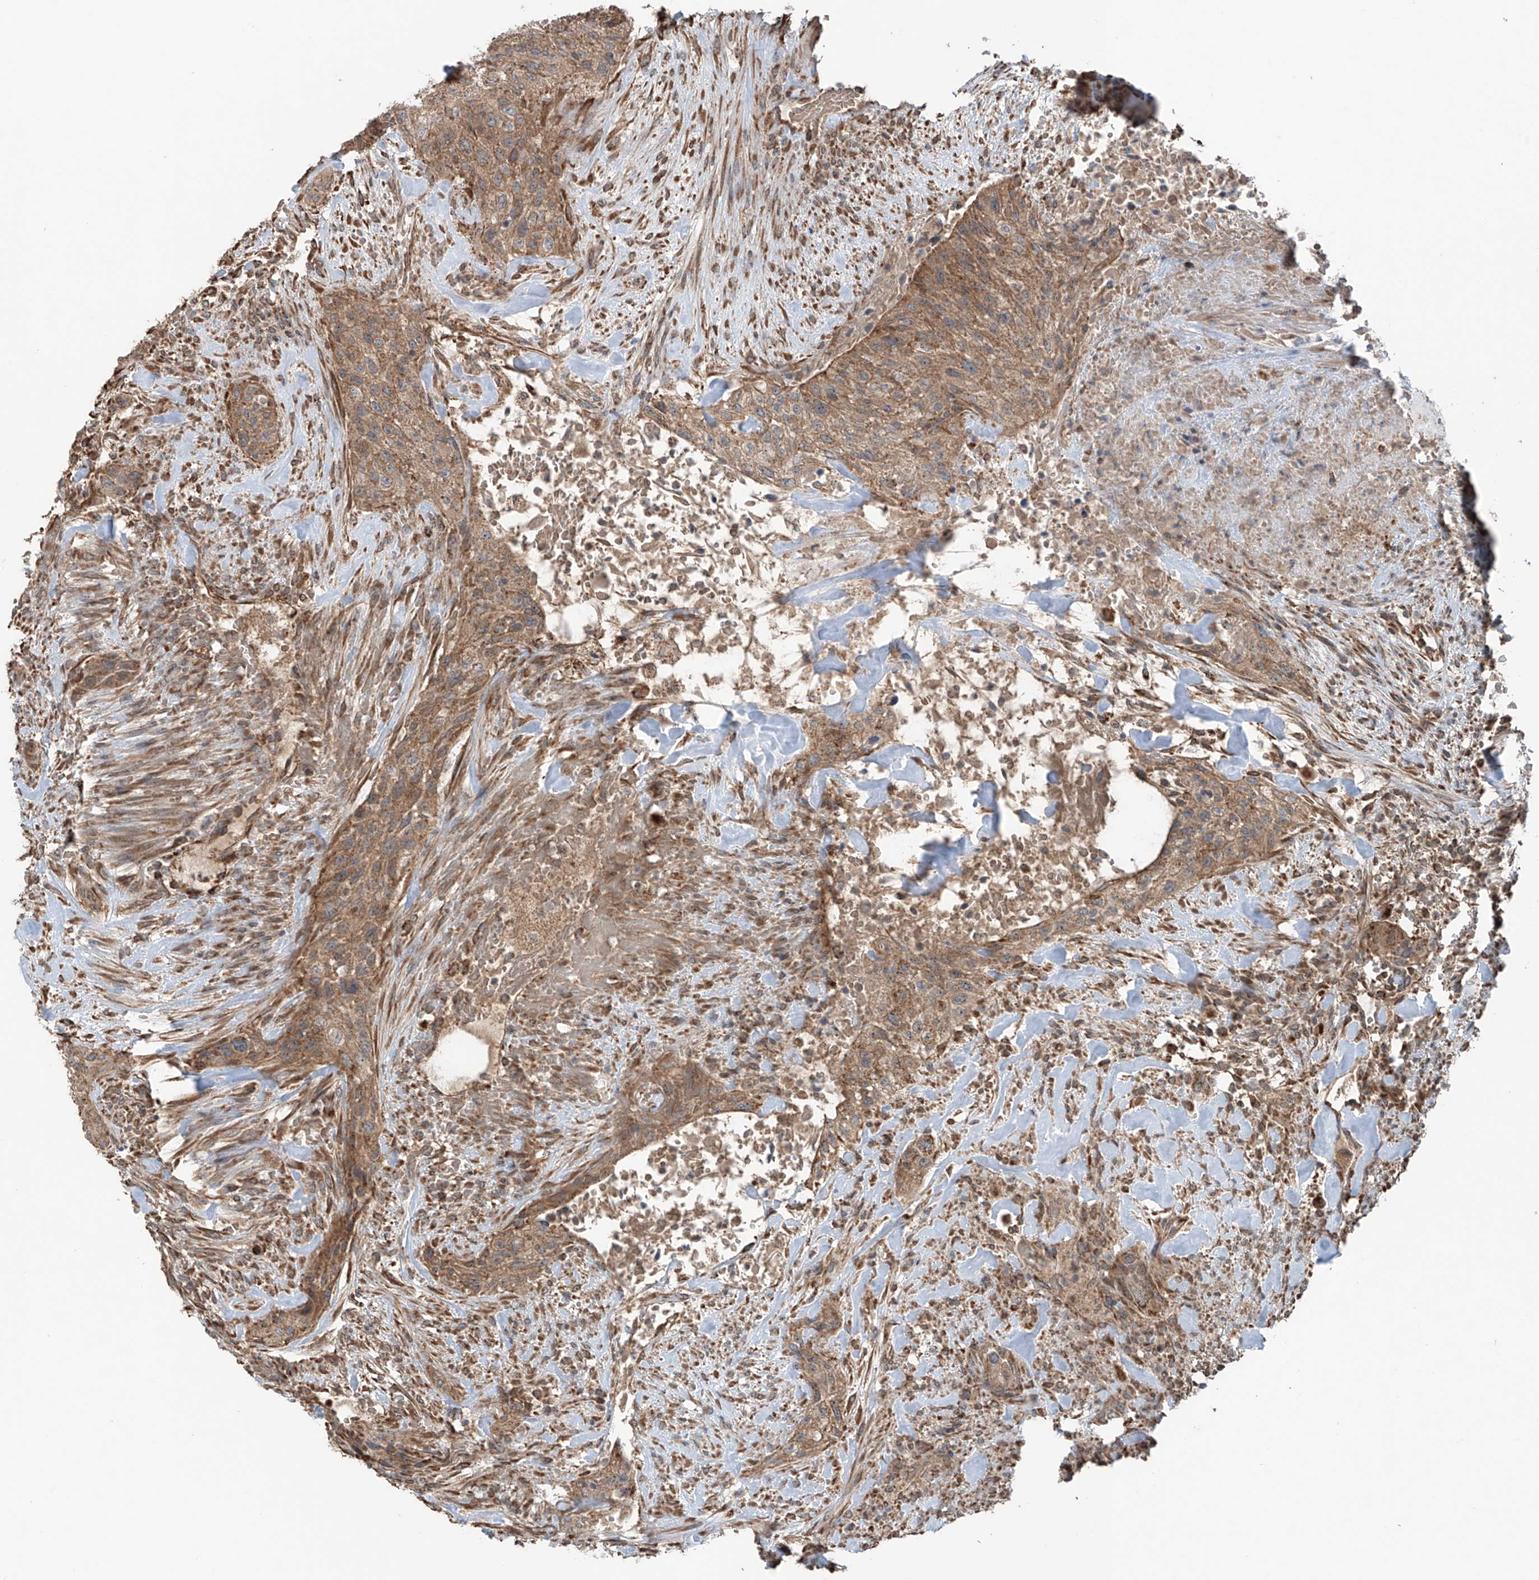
{"staining": {"intensity": "weak", "quantity": ">75%", "location": "cytoplasmic/membranous"}, "tissue": "urothelial cancer", "cell_type": "Tumor cells", "image_type": "cancer", "snomed": [{"axis": "morphology", "description": "Urothelial carcinoma, High grade"}, {"axis": "topography", "description": "Urinary bladder"}], "caption": "Human urothelial carcinoma (high-grade) stained with a protein marker exhibits weak staining in tumor cells.", "gene": "SAMD3", "patient": {"sex": "male", "age": 35}}